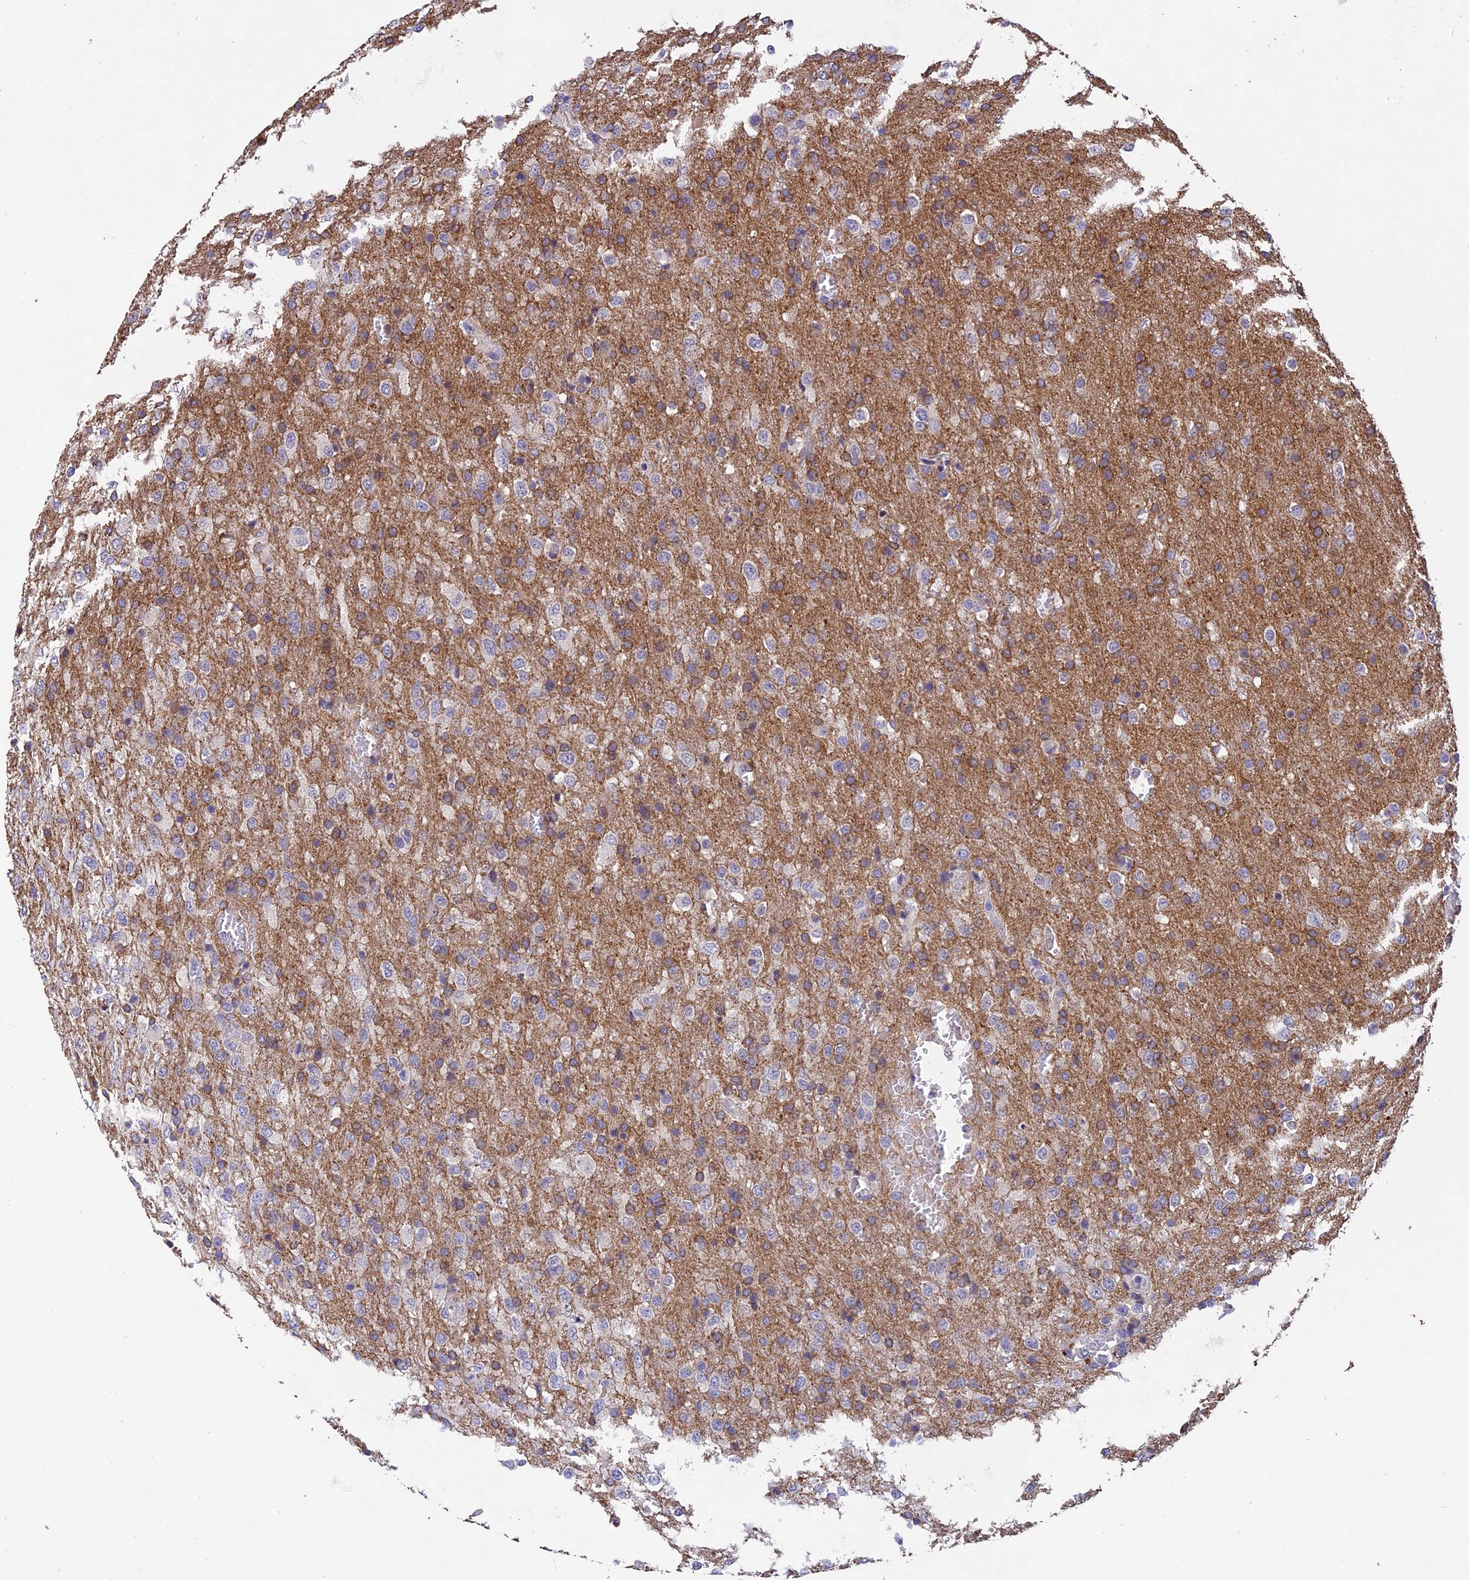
{"staining": {"intensity": "moderate", "quantity": "25%-75%", "location": "cytoplasmic/membranous"}, "tissue": "glioma", "cell_type": "Tumor cells", "image_type": "cancer", "snomed": [{"axis": "morphology", "description": "Glioma, malignant, High grade"}, {"axis": "topography", "description": "Brain"}], "caption": "Protein expression analysis of human glioma reveals moderate cytoplasmic/membranous positivity in approximately 25%-75% of tumor cells.", "gene": "DENND5B", "patient": {"sex": "female", "age": 74}}